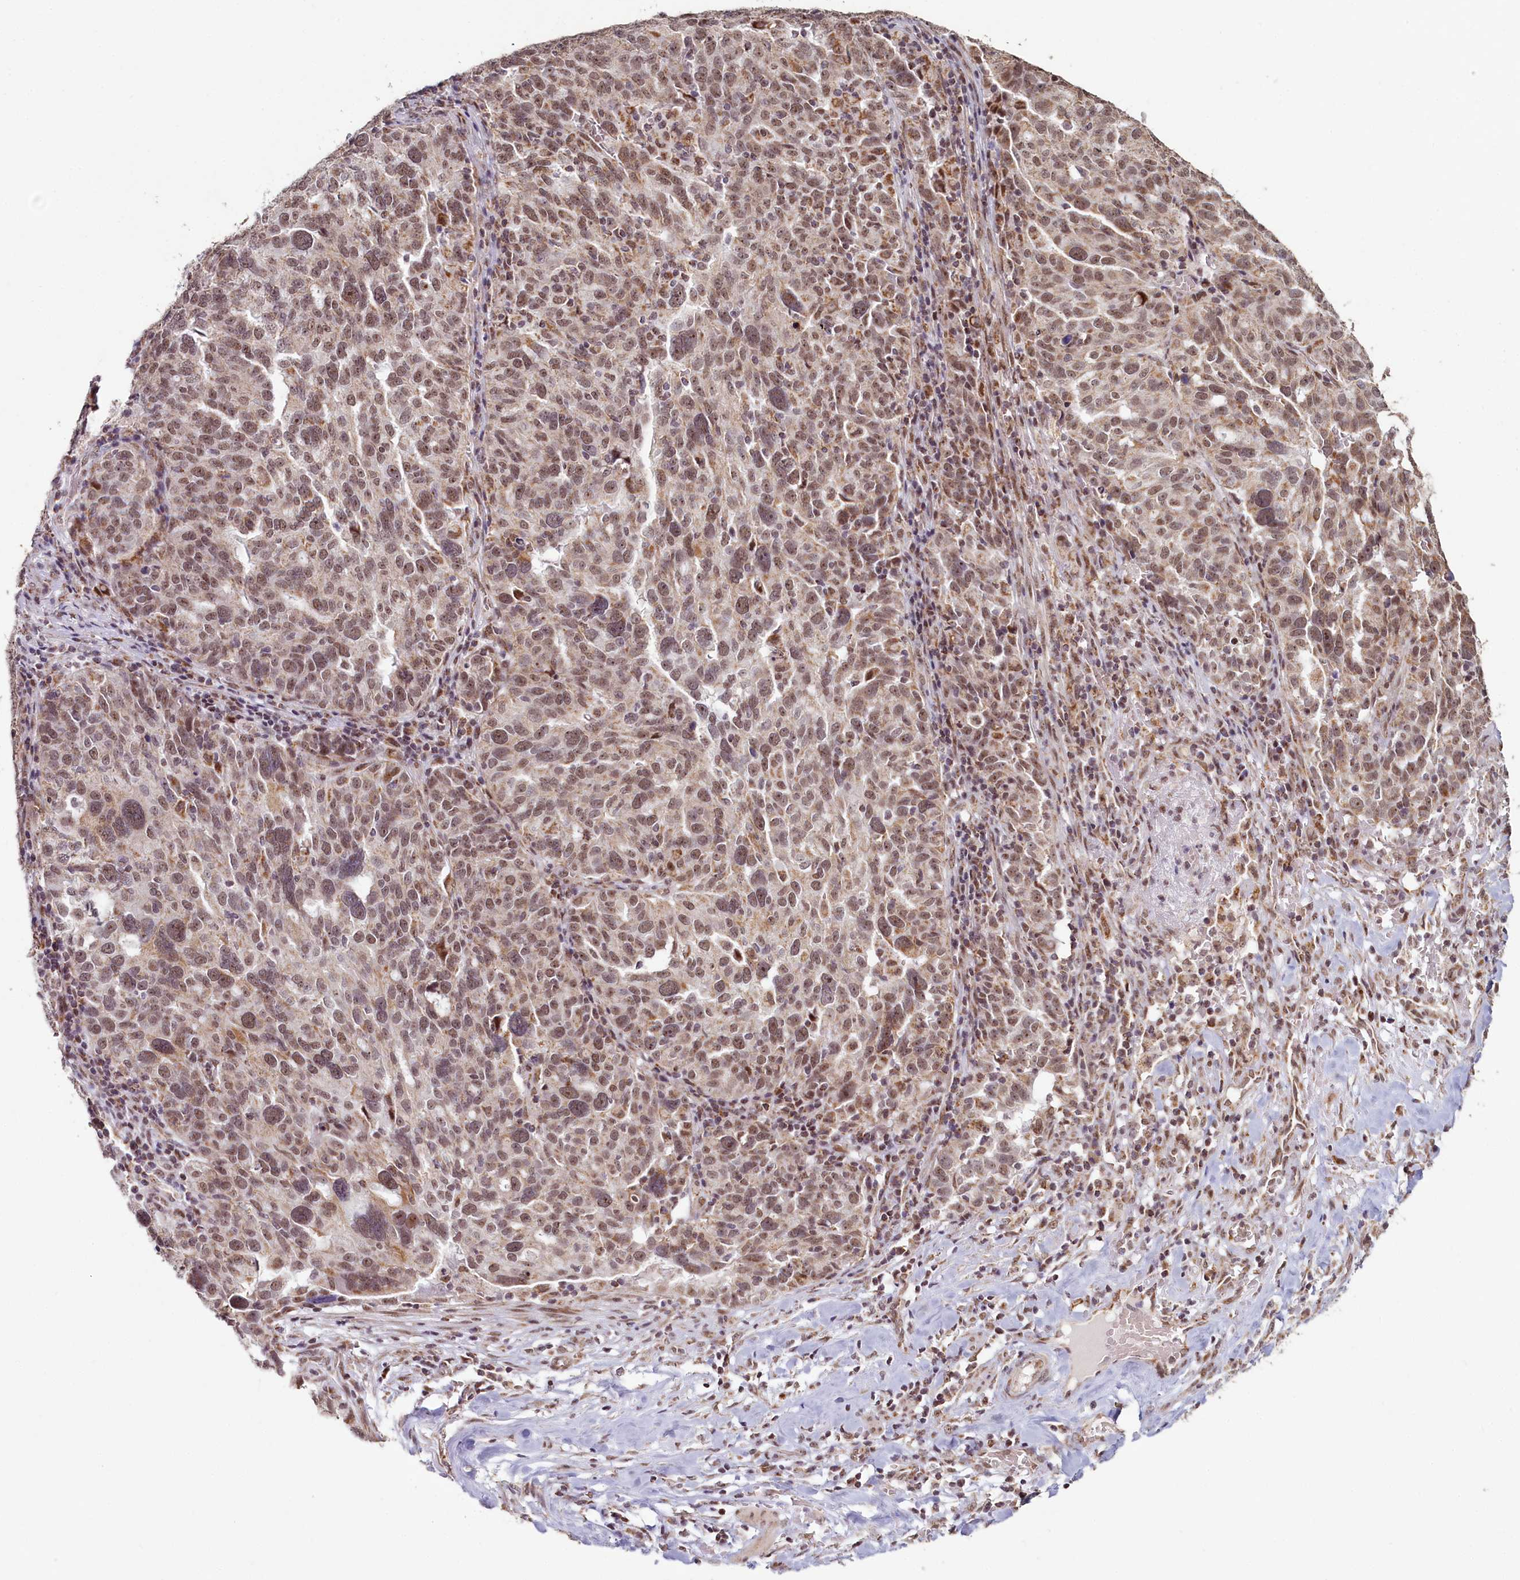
{"staining": {"intensity": "moderate", "quantity": ">75%", "location": "nuclear"}, "tissue": "ovarian cancer", "cell_type": "Tumor cells", "image_type": "cancer", "snomed": [{"axis": "morphology", "description": "Cystadenocarcinoma, serous, NOS"}, {"axis": "topography", "description": "Ovary"}], "caption": "The histopathology image exhibits a brown stain indicating the presence of a protein in the nuclear of tumor cells in serous cystadenocarcinoma (ovarian). The protein of interest is stained brown, and the nuclei are stained in blue (DAB IHC with brightfield microscopy, high magnification).", "gene": "PDE6D", "patient": {"sex": "female", "age": 59}}